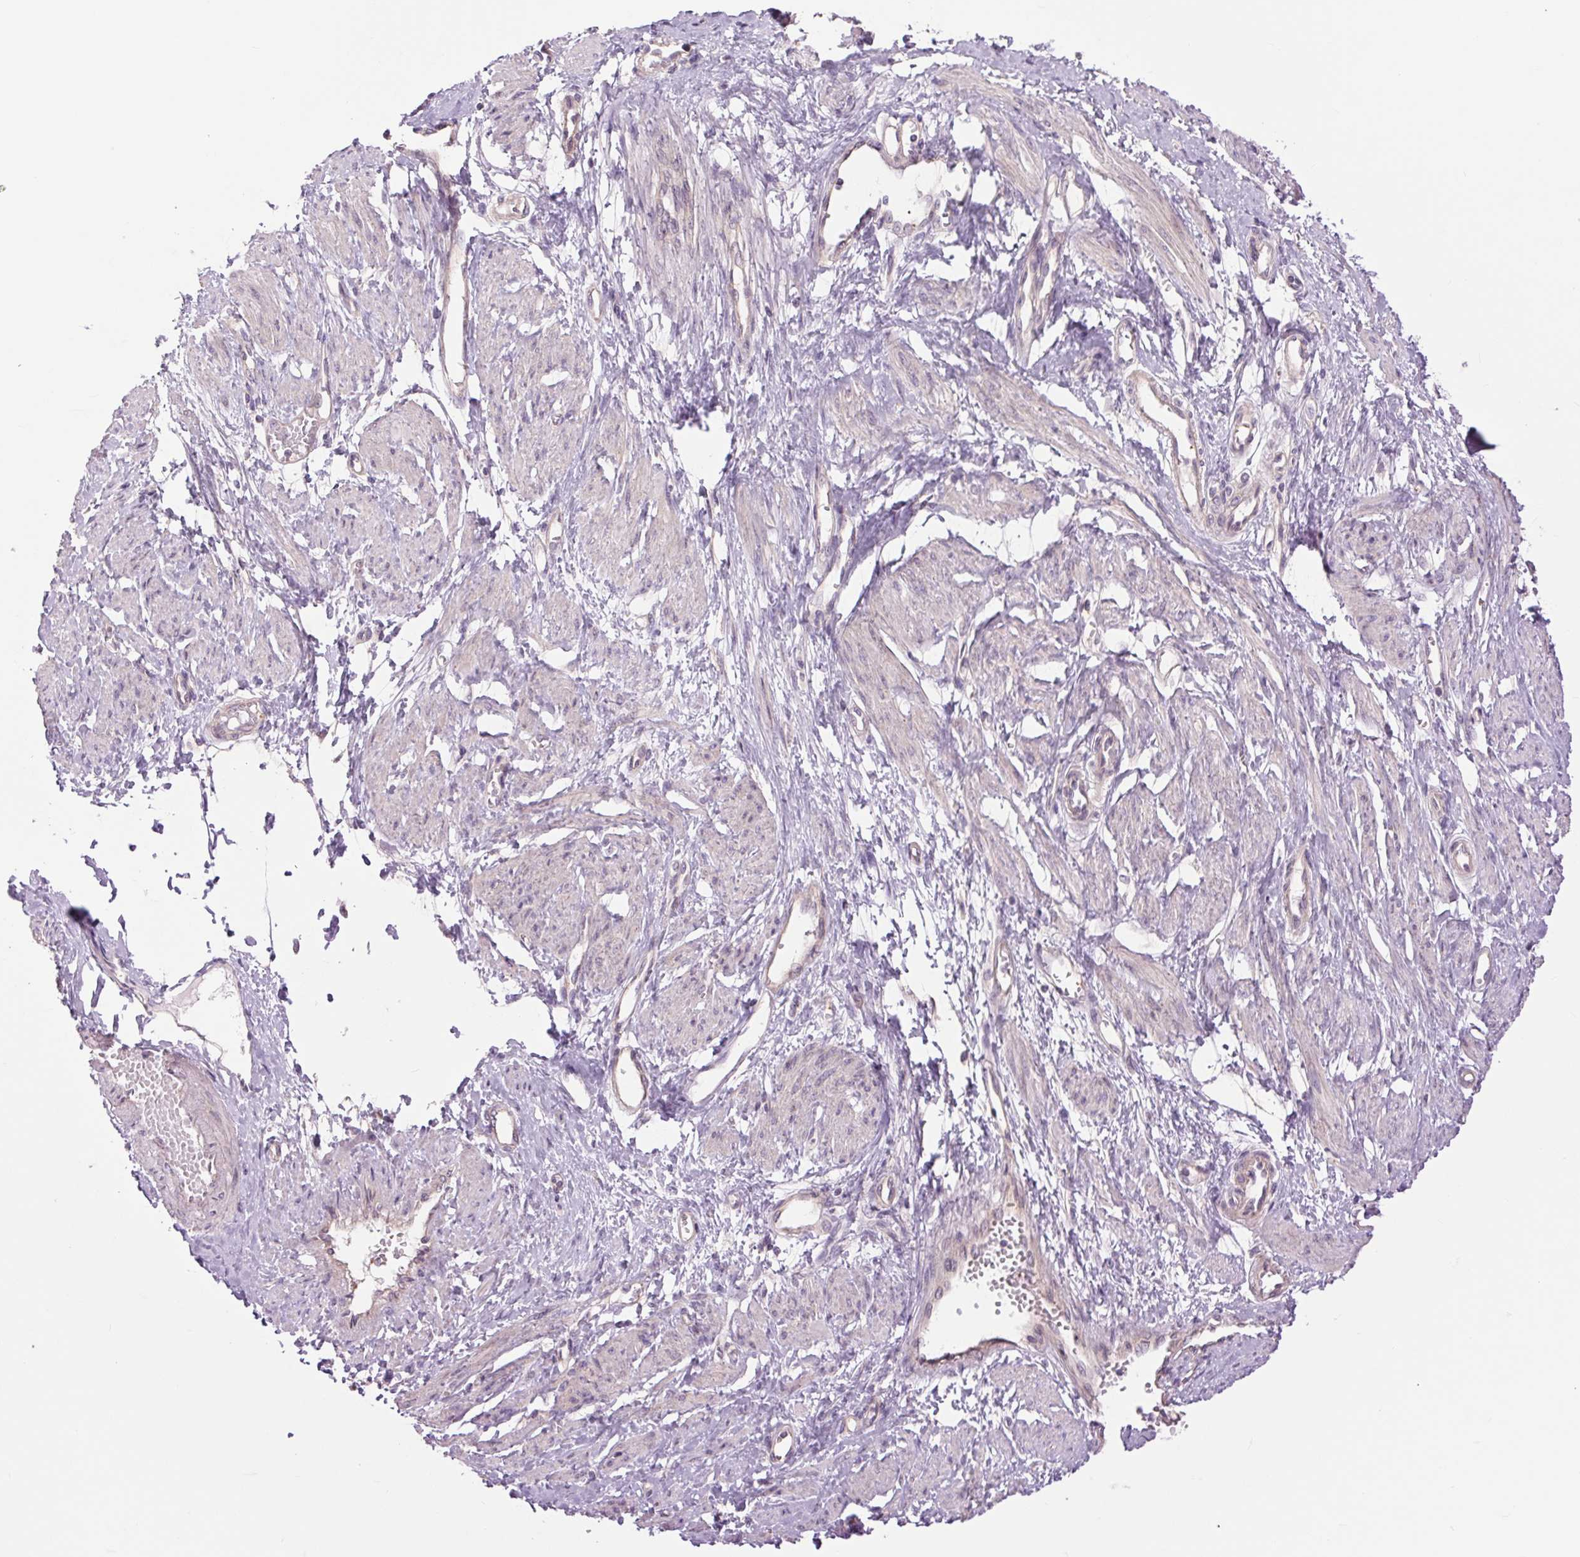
{"staining": {"intensity": "negative", "quantity": "none", "location": "none"}, "tissue": "smooth muscle", "cell_type": "Smooth muscle cells", "image_type": "normal", "snomed": [{"axis": "morphology", "description": "Normal tissue, NOS"}, {"axis": "topography", "description": "Smooth muscle"}, {"axis": "topography", "description": "Uterus"}], "caption": "Protein analysis of benign smooth muscle reveals no significant expression in smooth muscle cells.", "gene": "CTNNA3", "patient": {"sex": "female", "age": 39}}